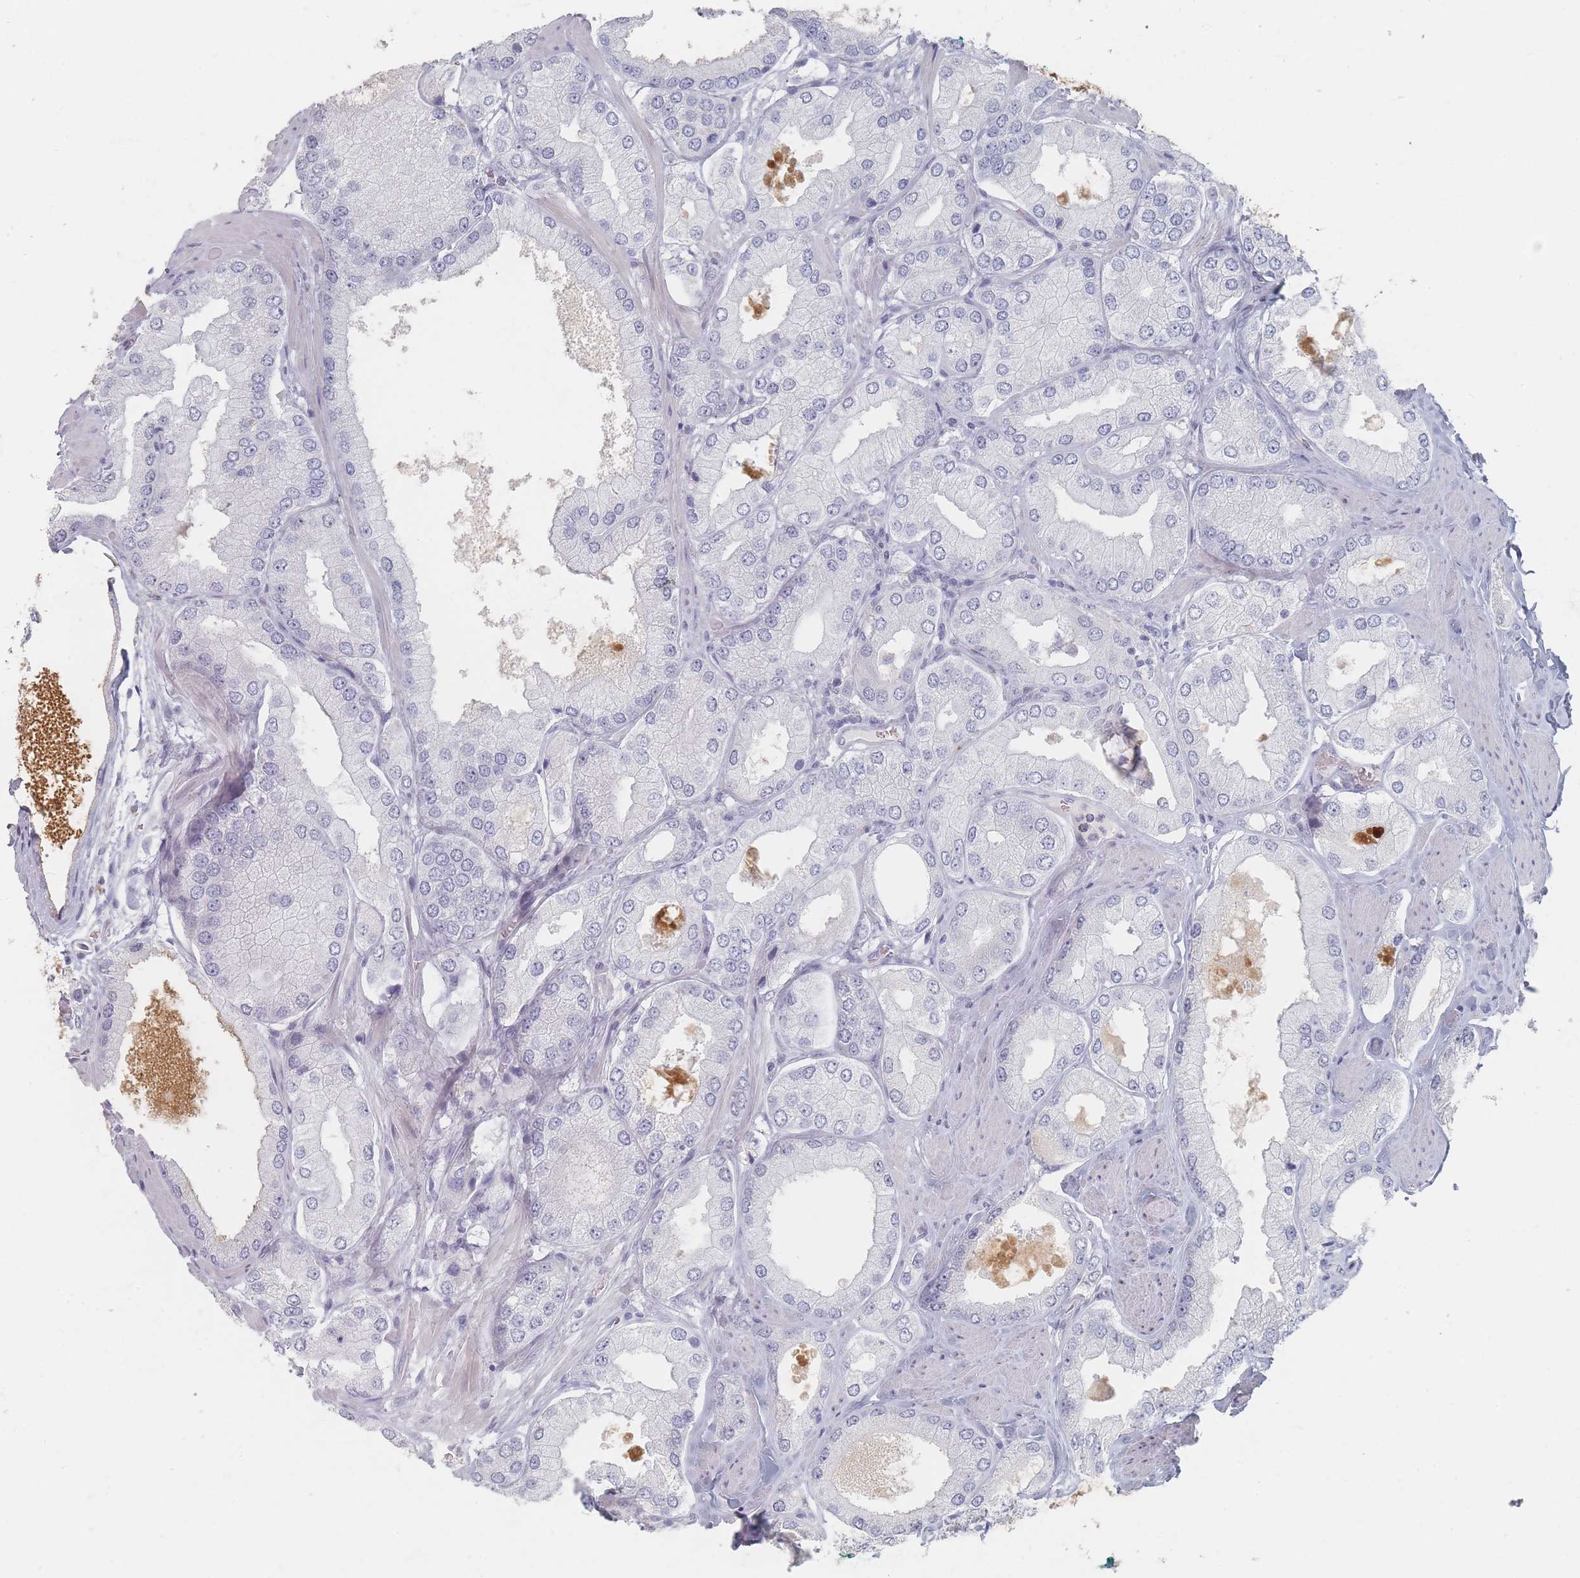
{"staining": {"intensity": "negative", "quantity": "none", "location": "none"}, "tissue": "prostate cancer", "cell_type": "Tumor cells", "image_type": "cancer", "snomed": [{"axis": "morphology", "description": "Adenocarcinoma, Low grade"}, {"axis": "topography", "description": "Prostate"}], "caption": "This is an immunohistochemistry image of prostate cancer (low-grade adenocarcinoma). There is no staining in tumor cells.", "gene": "CD37", "patient": {"sex": "male", "age": 42}}